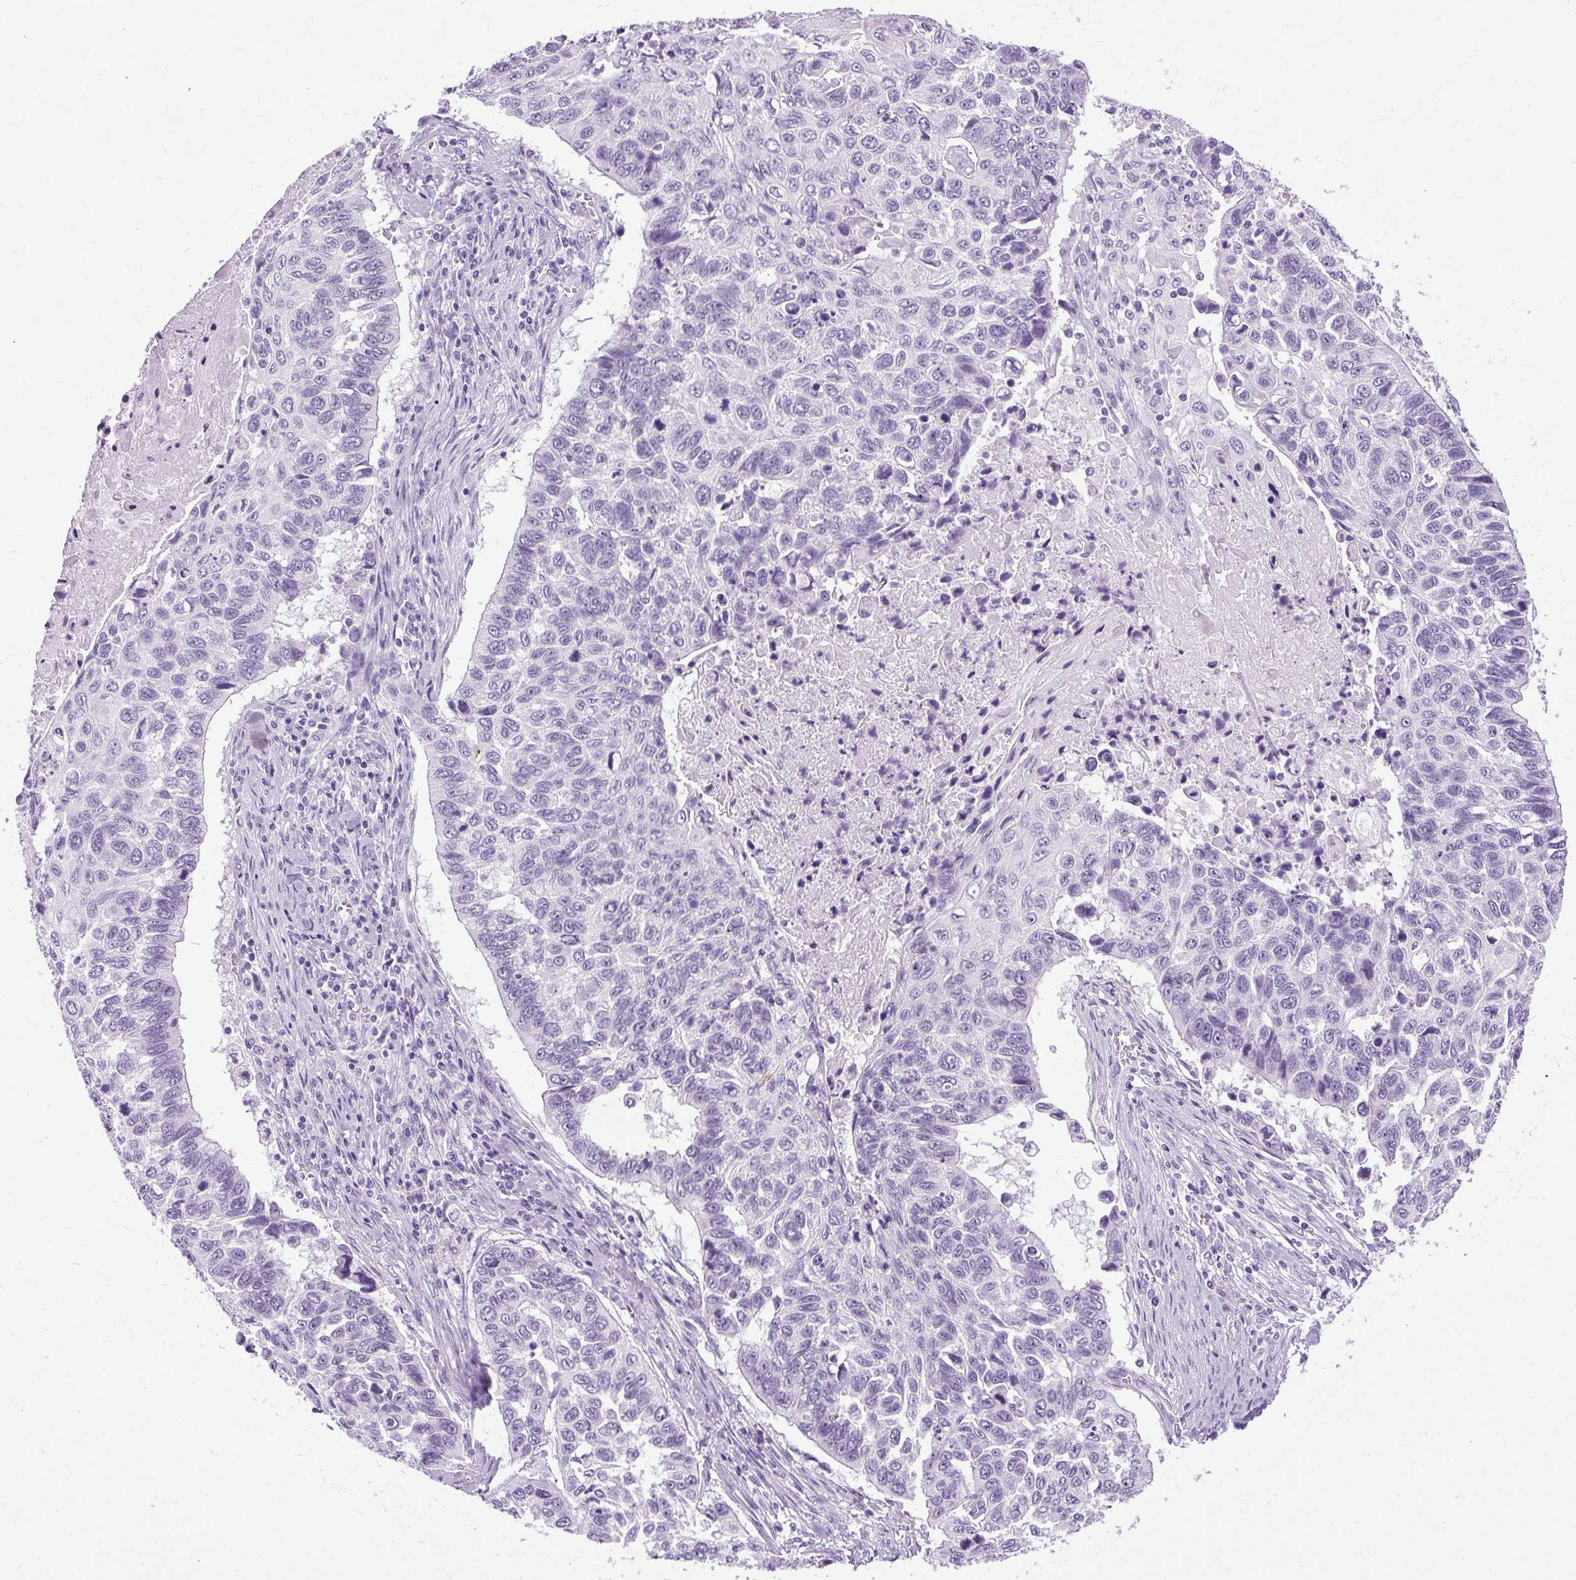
{"staining": {"intensity": "negative", "quantity": "none", "location": "none"}, "tissue": "lung cancer", "cell_type": "Tumor cells", "image_type": "cancer", "snomed": [{"axis": "morphology", "description": "Squamous cell carcinoma, NOS"}, {"axis": "topography", "description": "Lung"}], "caption": "Protein analysis of lung cancer demonstrates no significant staining in tumor cells.", "gene": "B3GNT4", "patient": {"sex": "male", "age": 62}}